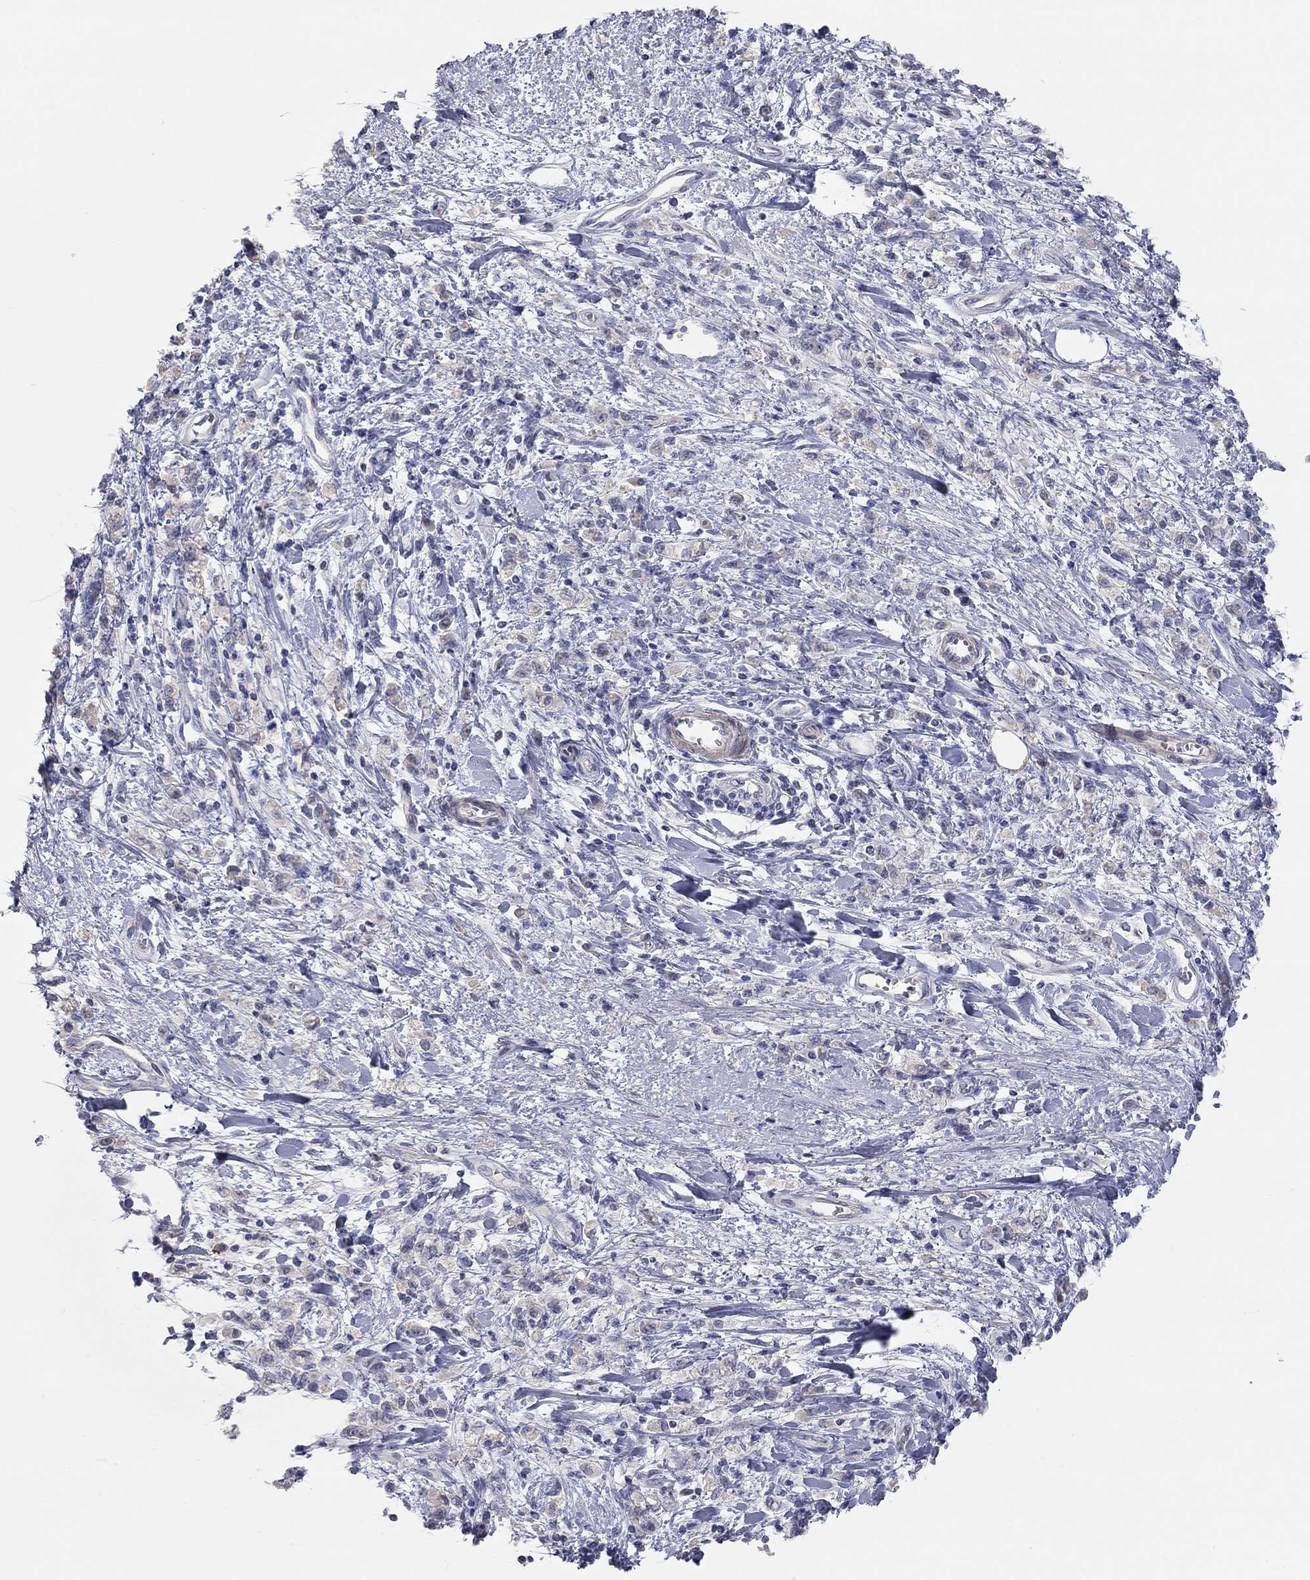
{"staining": {"intensity": "negative", "quantity": "none", "location": "none"}, "tissue": "stomach cancer", "cell_type": "Tumor cells", "image_type": "cancer", "snomed": [{"axis": "morphology", "description": "Adenocarcinoma, NOS"}, {"axis": "topography", "description": "Stomach"}], "caption": "The image shows no significant staining in tumor cells of stomach adenocarcinoma.", "gene": "PAPSS2", "patient": {"sex": "male", "age": 77}}